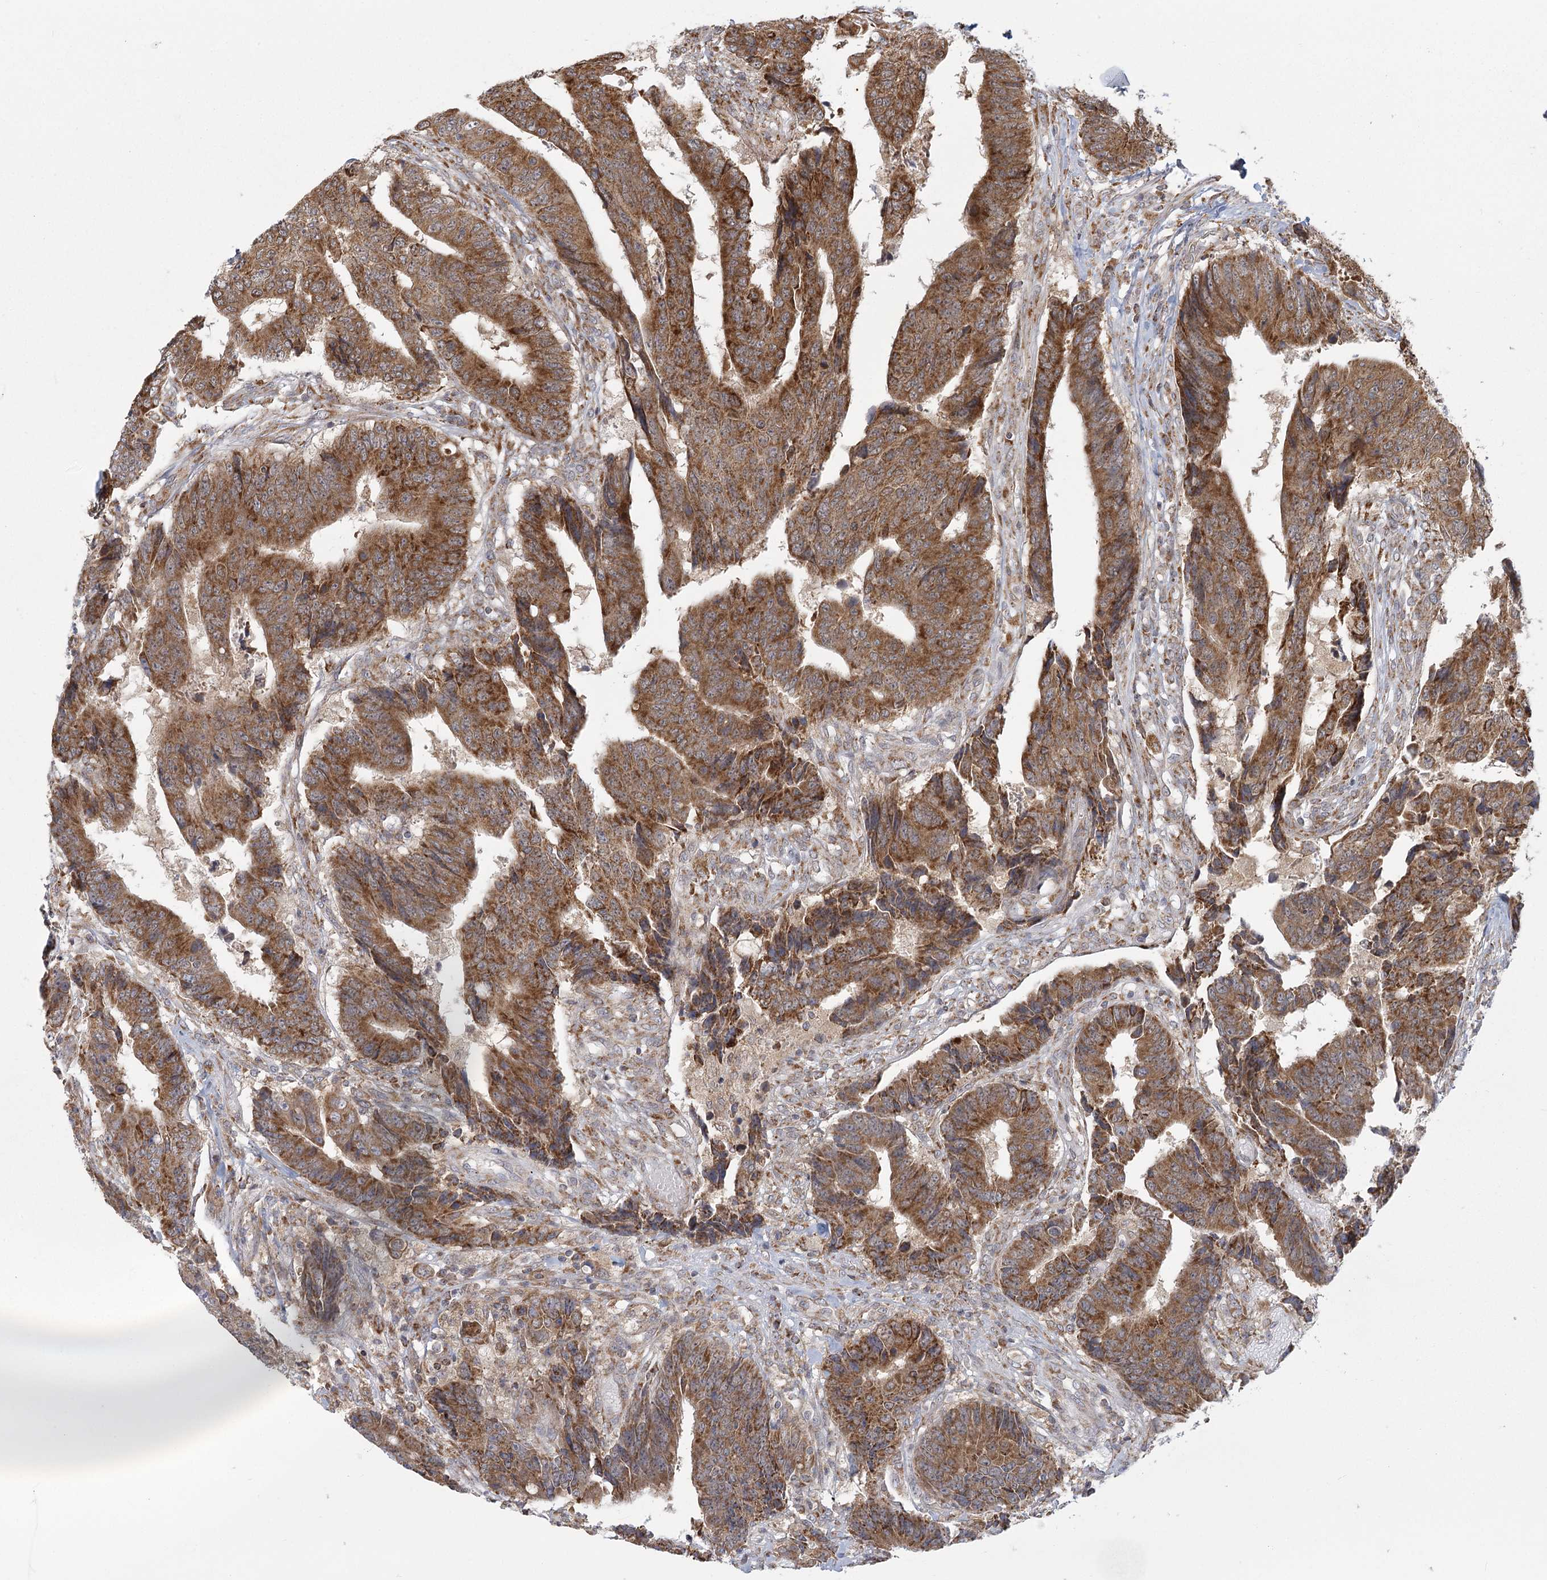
{"staining": {"intensity": "moderate", "quantity": ">75%", "location": "cytoplasmic/membranous"}, "tissue": "colorectal cancer", "cell_type": "Tumor cells", "image_type": "cancer", "snomed": [{"axis": "morphology", "description": "Adenocarcinoma, NOS"}, {"axis": "topography", "description": "Rectum"}], "caption": "Adenocarcinoma (colorectal) stained with a brown dye demonstrates moderate cytoplasmic/membranous positive positivity in approximately >75% of tumor cells.", "gene": "LACTB", "patient": {"sex": "male", "age": 84}}